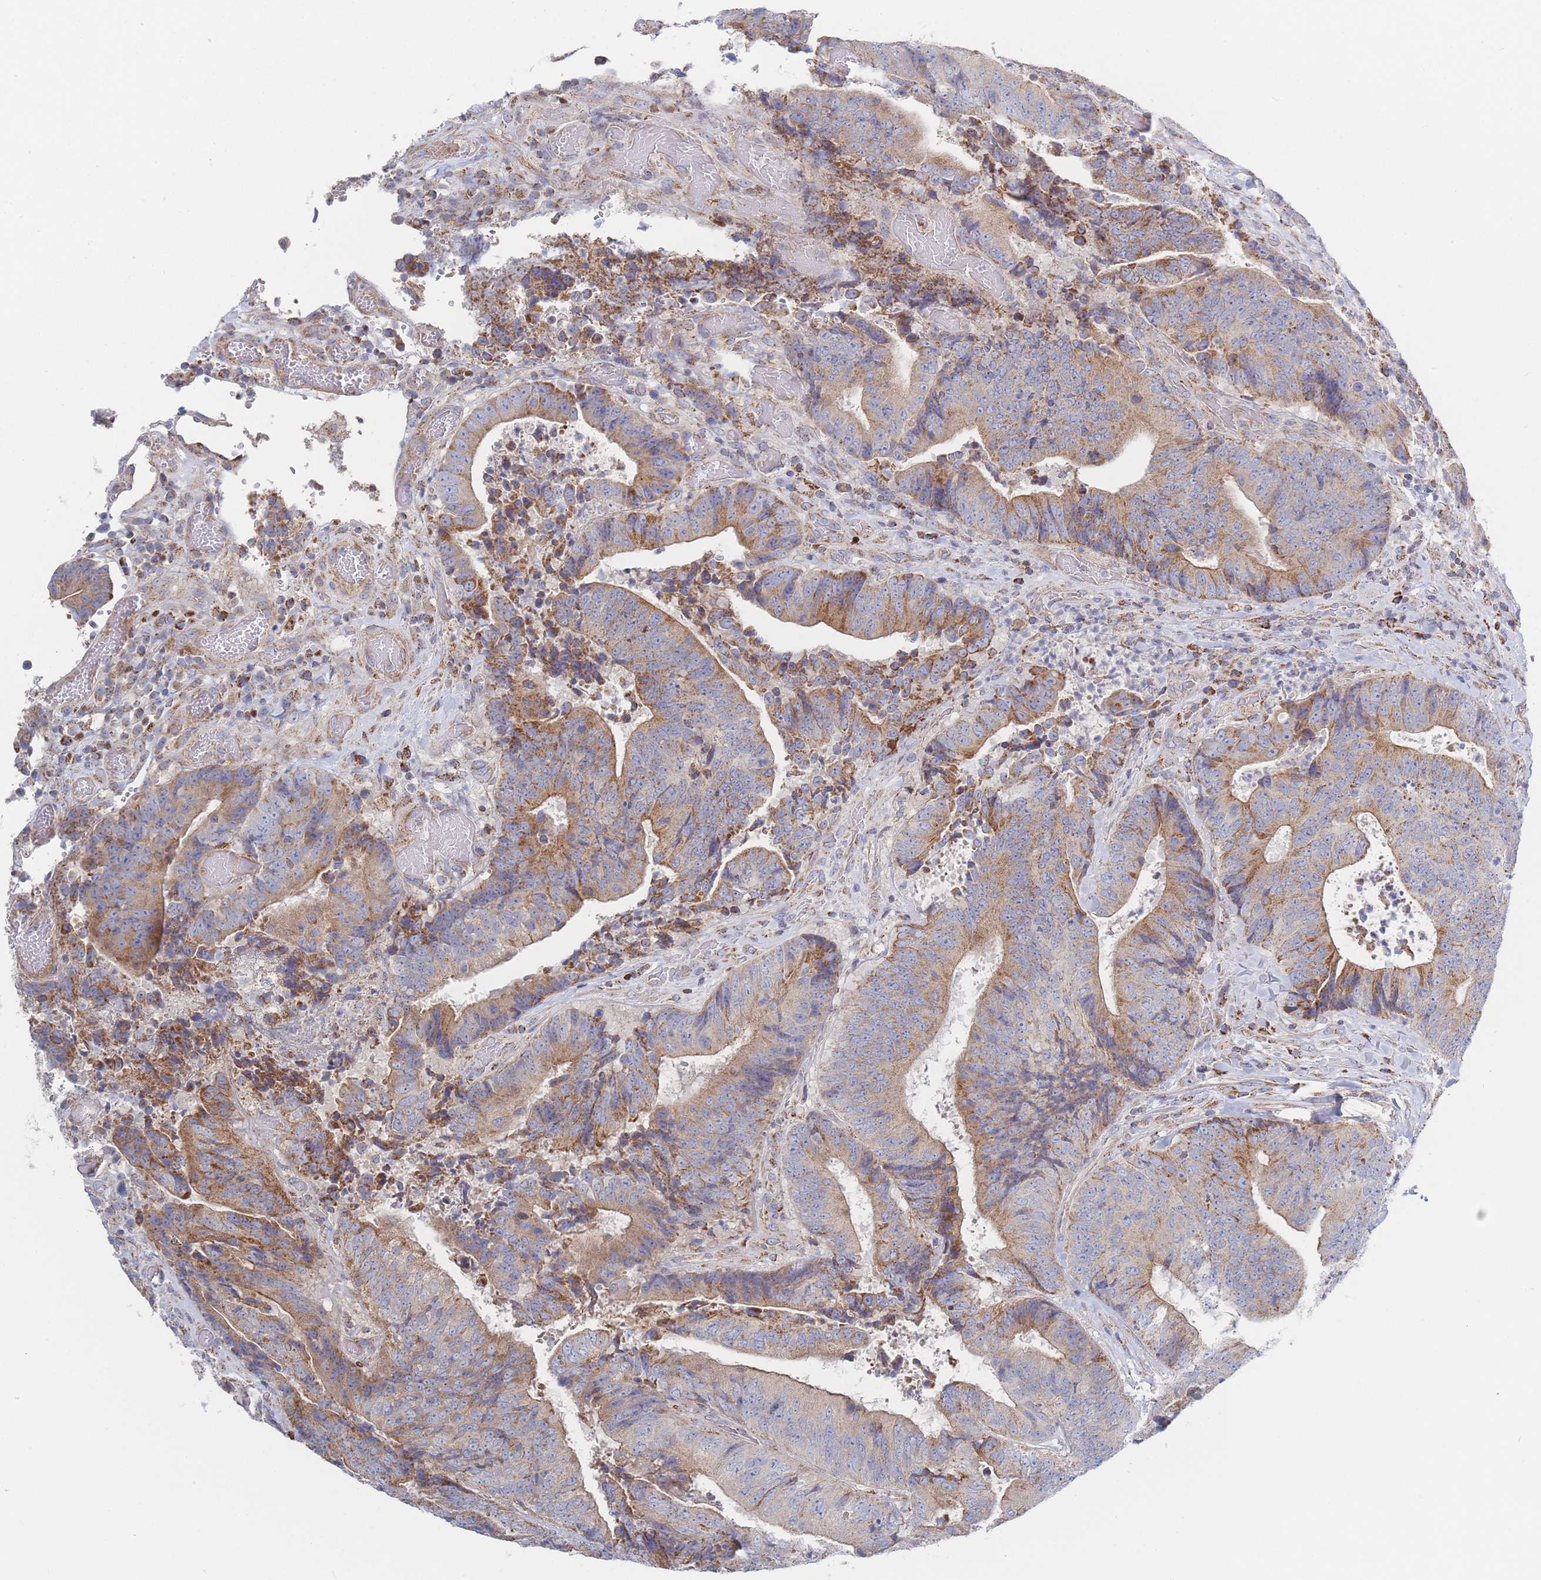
{"staining": {"intensity": "moderate", "quantity": "25%-75%", "location": "cytoplasmic/membranous"}, "tissue": "colorectal cancer", "cell_type": "Tumor cells", "image_type": "cancer", "snomed": [{"axis": "morphology", "description": "Adenocarcinoma, NOS"}, {"axis": "topography", "description": "Rectum"}], "caption": "The micrograph exhibits a brown stain indicating the presence of a protein in the cytoplasmic/membranous of tumor cells in colorectal adenocarcinoma.", "gene": "IKZF4", "patient": {"sex": "male", "age": 72}}